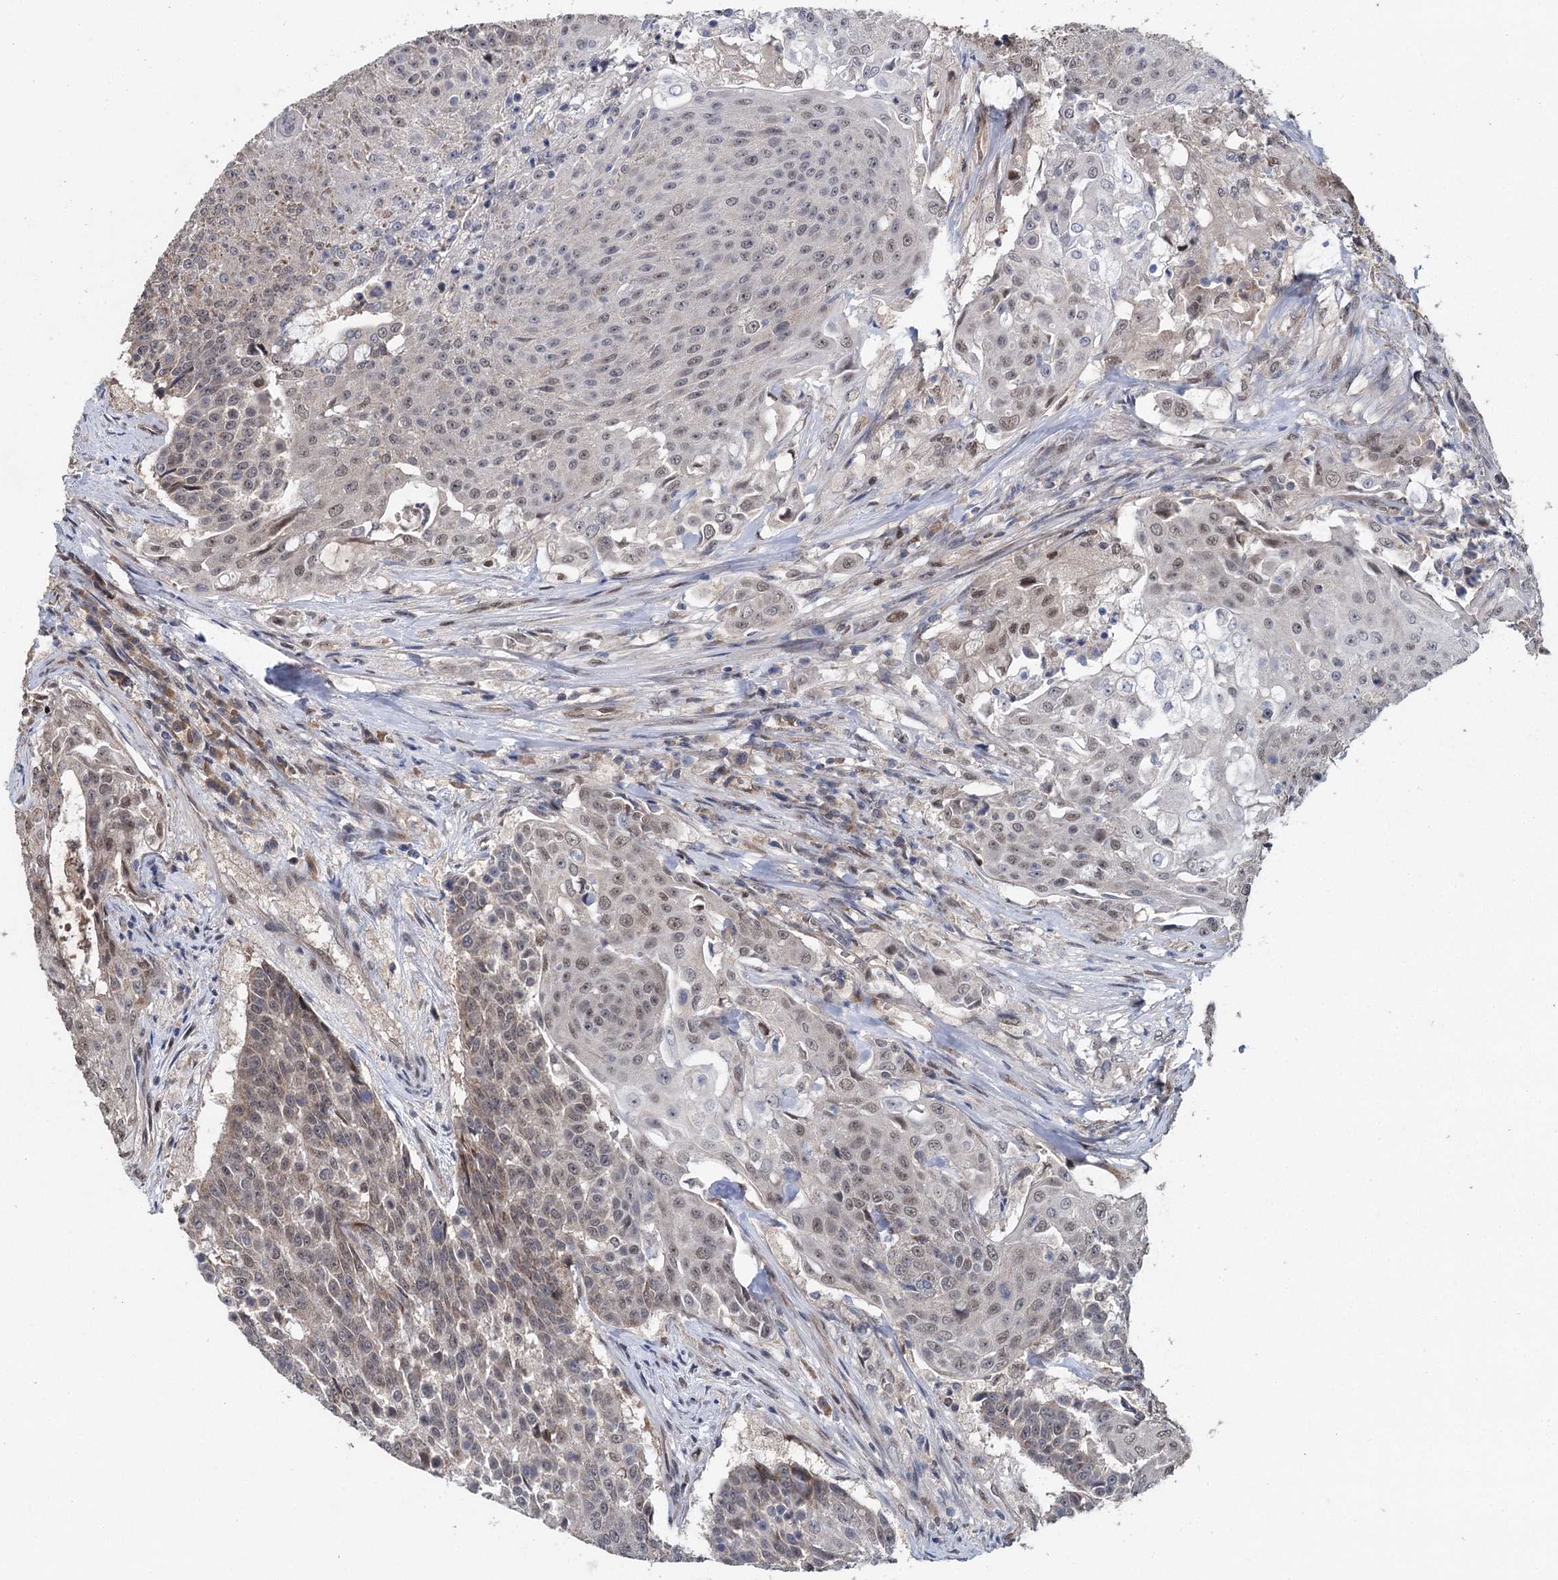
{"staining": {"intensity": "weak", "quantity": "25%-75%", "location": "nuclear"}, "tissue": "urothelial cancer", "cell_type": "Tumor cells", "image_type": "cancer", "snomed": [{"axis": "morphology", "description": "Urothelial carcinoma, High grade"}, {"axis": "topography", "description": "Urinary bladder"}], "caption": "Protein staining of urothelial cancer tissue displays weak nuclear expression in about 25%-75% of tumor cells.", "gene": "MYG1", "patient": {"sex": "female", "age": 63}}